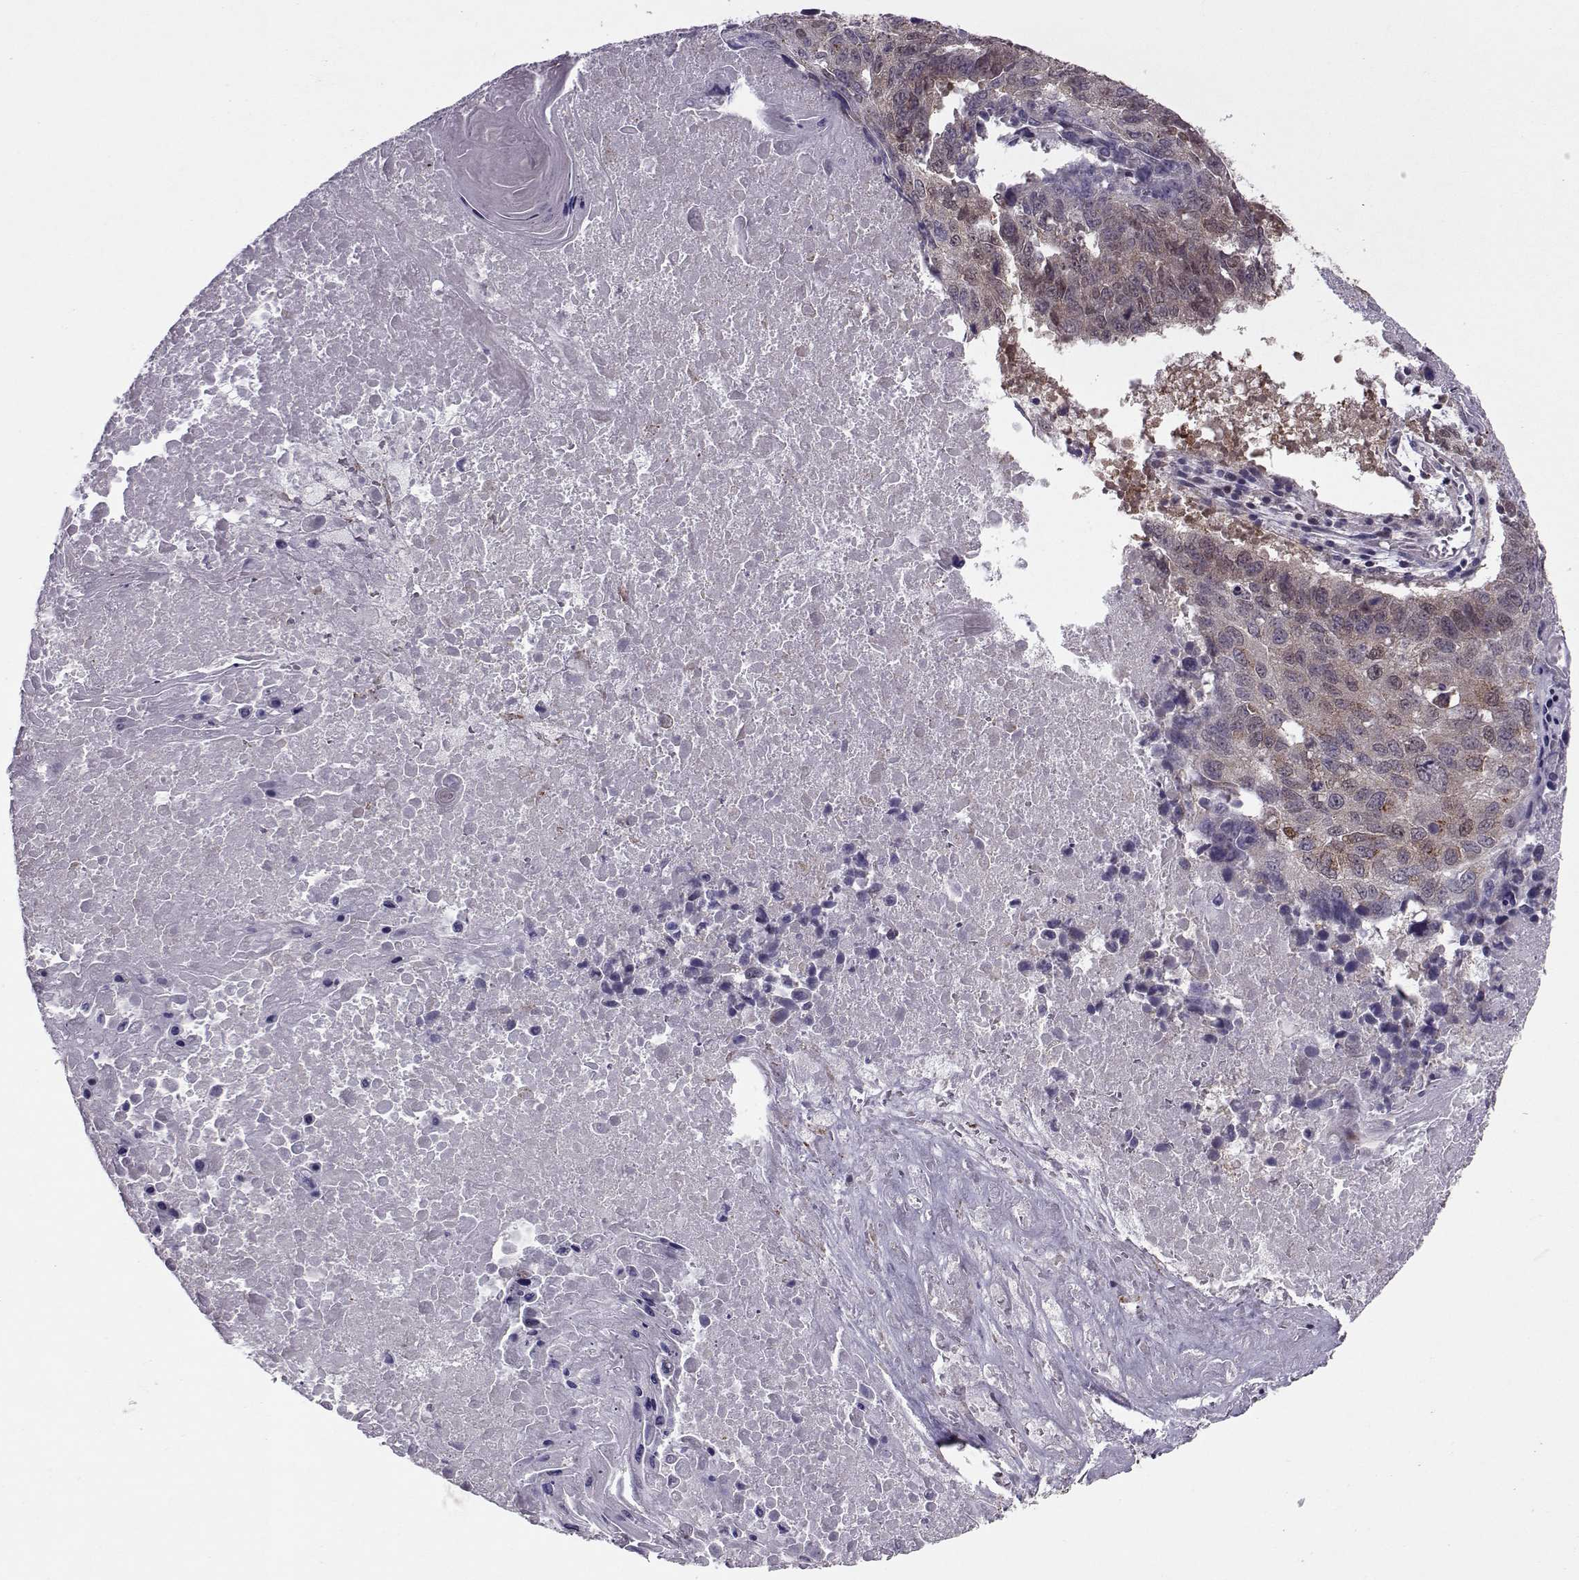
{"staining": {"intensity": "moderate", "quantity": "<25%", "location": "cytoplasmic/membranous,nuclear"}, "tissue": "lung cancer", "cell_type": "Tumor cells", "image_type": "cancer", "snomed": [{"axis": "morphology", "description": "Squamous cell carcinoma, NOS"}, {"axis": "topography", "description": "Lung"}], "caption": "Protein expression by immunohistochemistry displays moderate cytoplasmic/membranous and nuclear expression in about <25% of tumor cells in lung cancer.", "gene": "CDK4", "patient": {"sex": "male", "age": 73}}